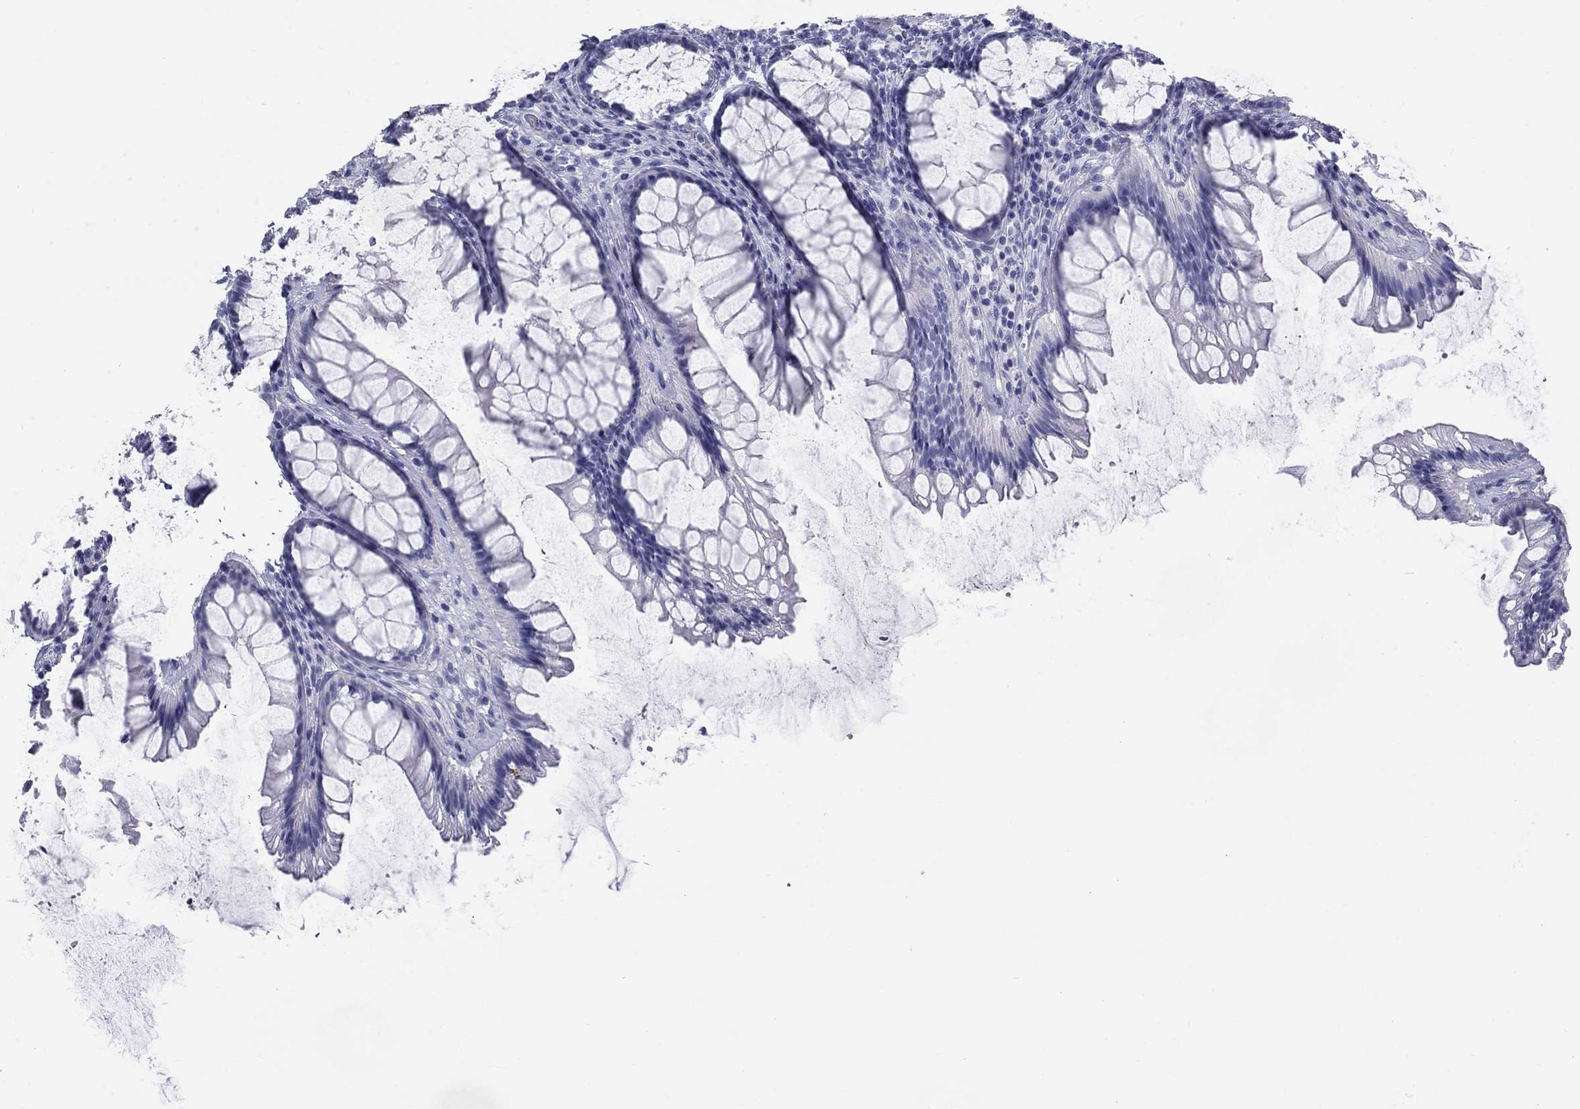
{"staining": {"intensity": "negative", "quantity": "none", "location": "none"}, "tissue": "rectum", "cell_type": "Glandular cells", "image_type": "normal", "snomed": [{"axis": "morphology", "description": "Normal tissue, NOS"}, {"axis": "topography", "description": "Rectum"}], "caption": "IHC of normal human rectum shows no positivity in glandular cells. (Brightfield microscopy of DAB (3,3'-diaminobenzidine) IHC at high magnification).", "gene": "DNALI1", "patient": {"sex": "male", "age": 72}}